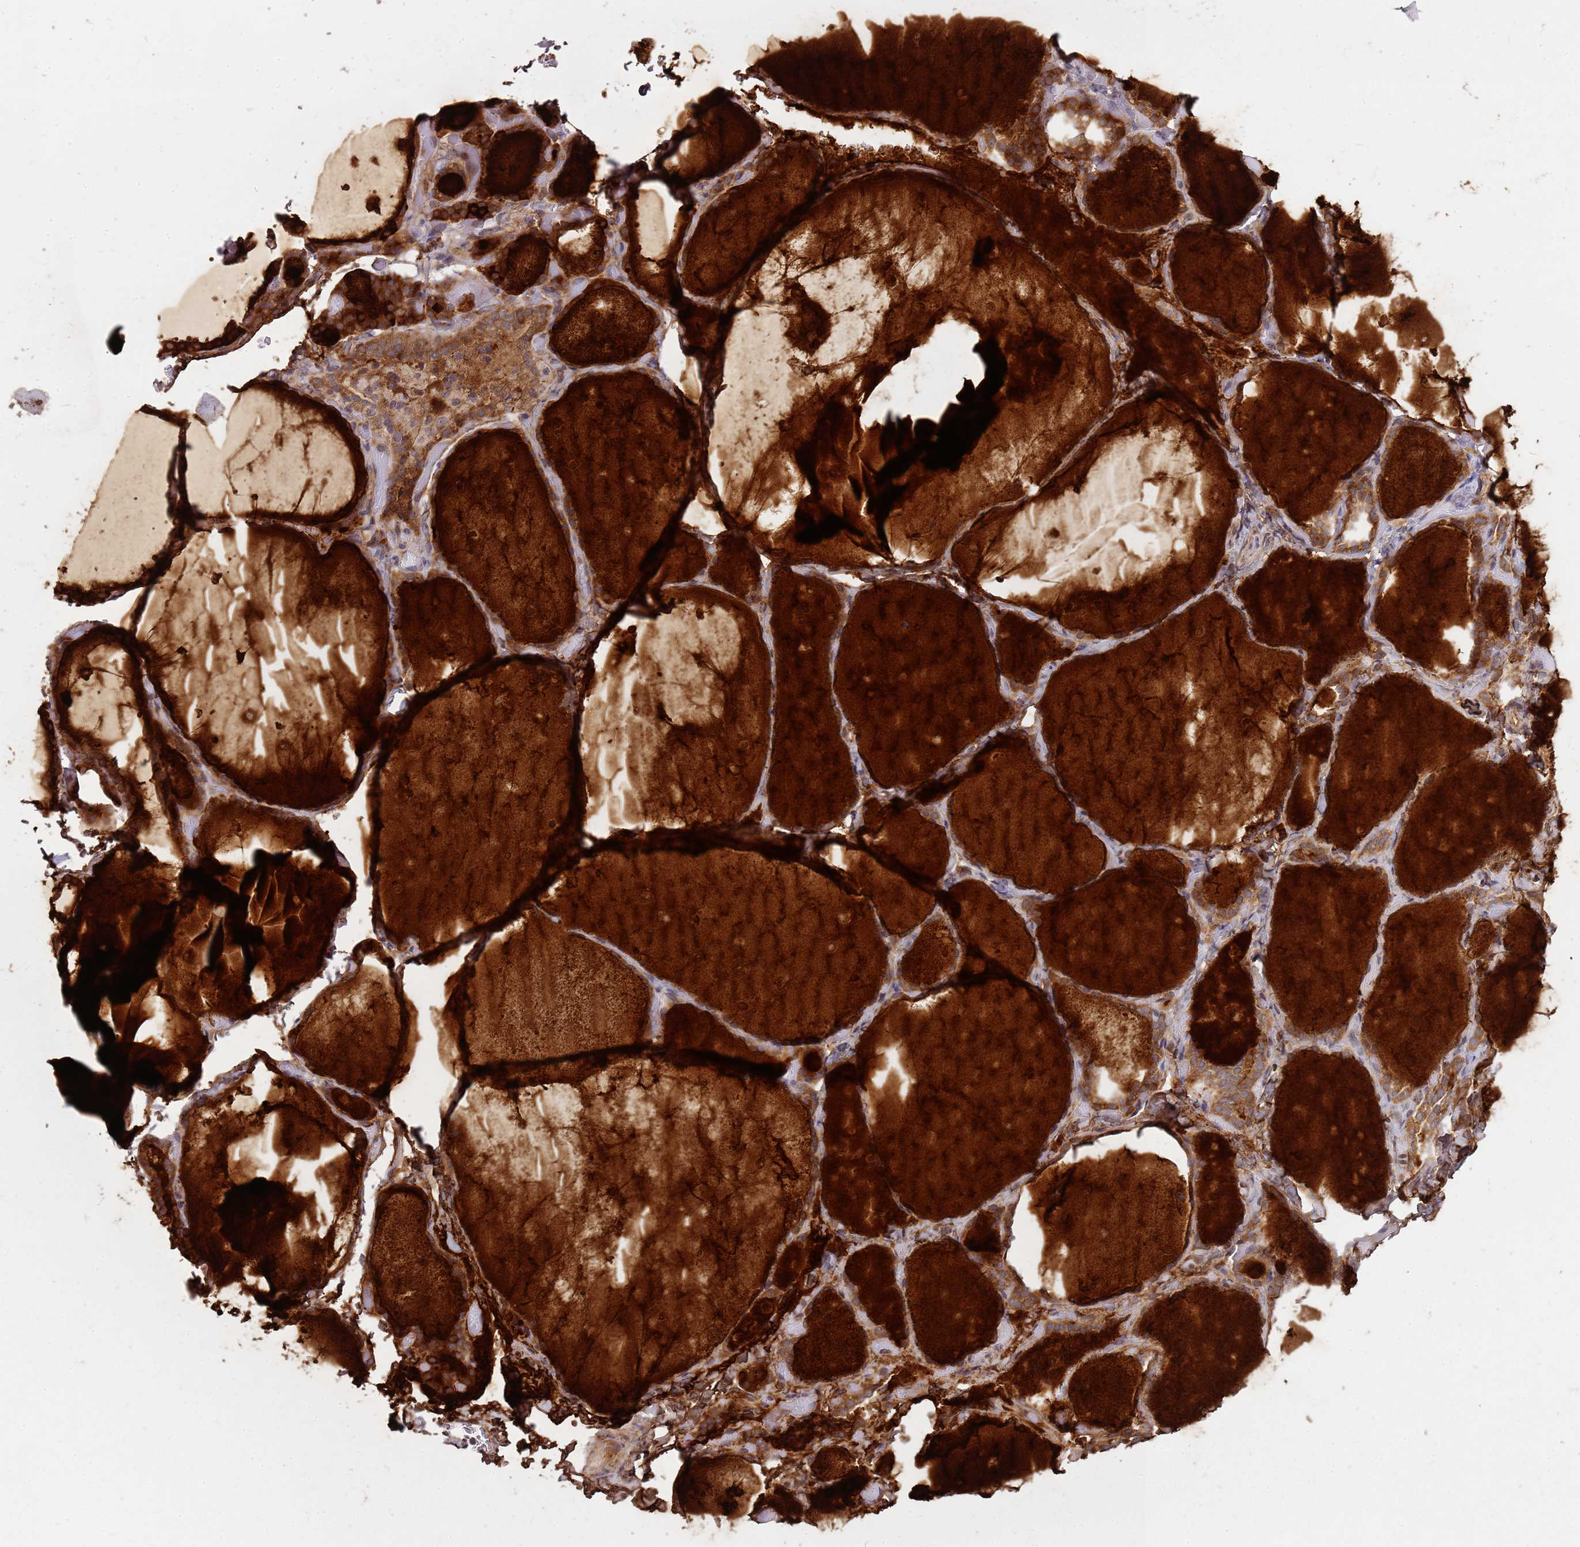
{"staining": {"intensity": "strong", "quantity": ">75%", "location": "cytoplasmic/membranous"}, "tissue": "thyroid gland", "cell_type": "Glandular cells", "image_type": "normal", "snomed": [{"axis": "morphology", "description": "Normal tissue, NOS"}, {"axis": "topography", "description": "Thyroid gland"}], "caption": "Immunohistochemical staining of benign human thyroid gland reveals high levels of strong cytoplasmic/membranous staining in about >75% of glandular cells. (DAB (3,3'-diaminobenzidine) IHC, brown staining for protein, blue staining for nuclei).", "gene": "CCDC159", "patient": {"sex": "female", "age": 44}}